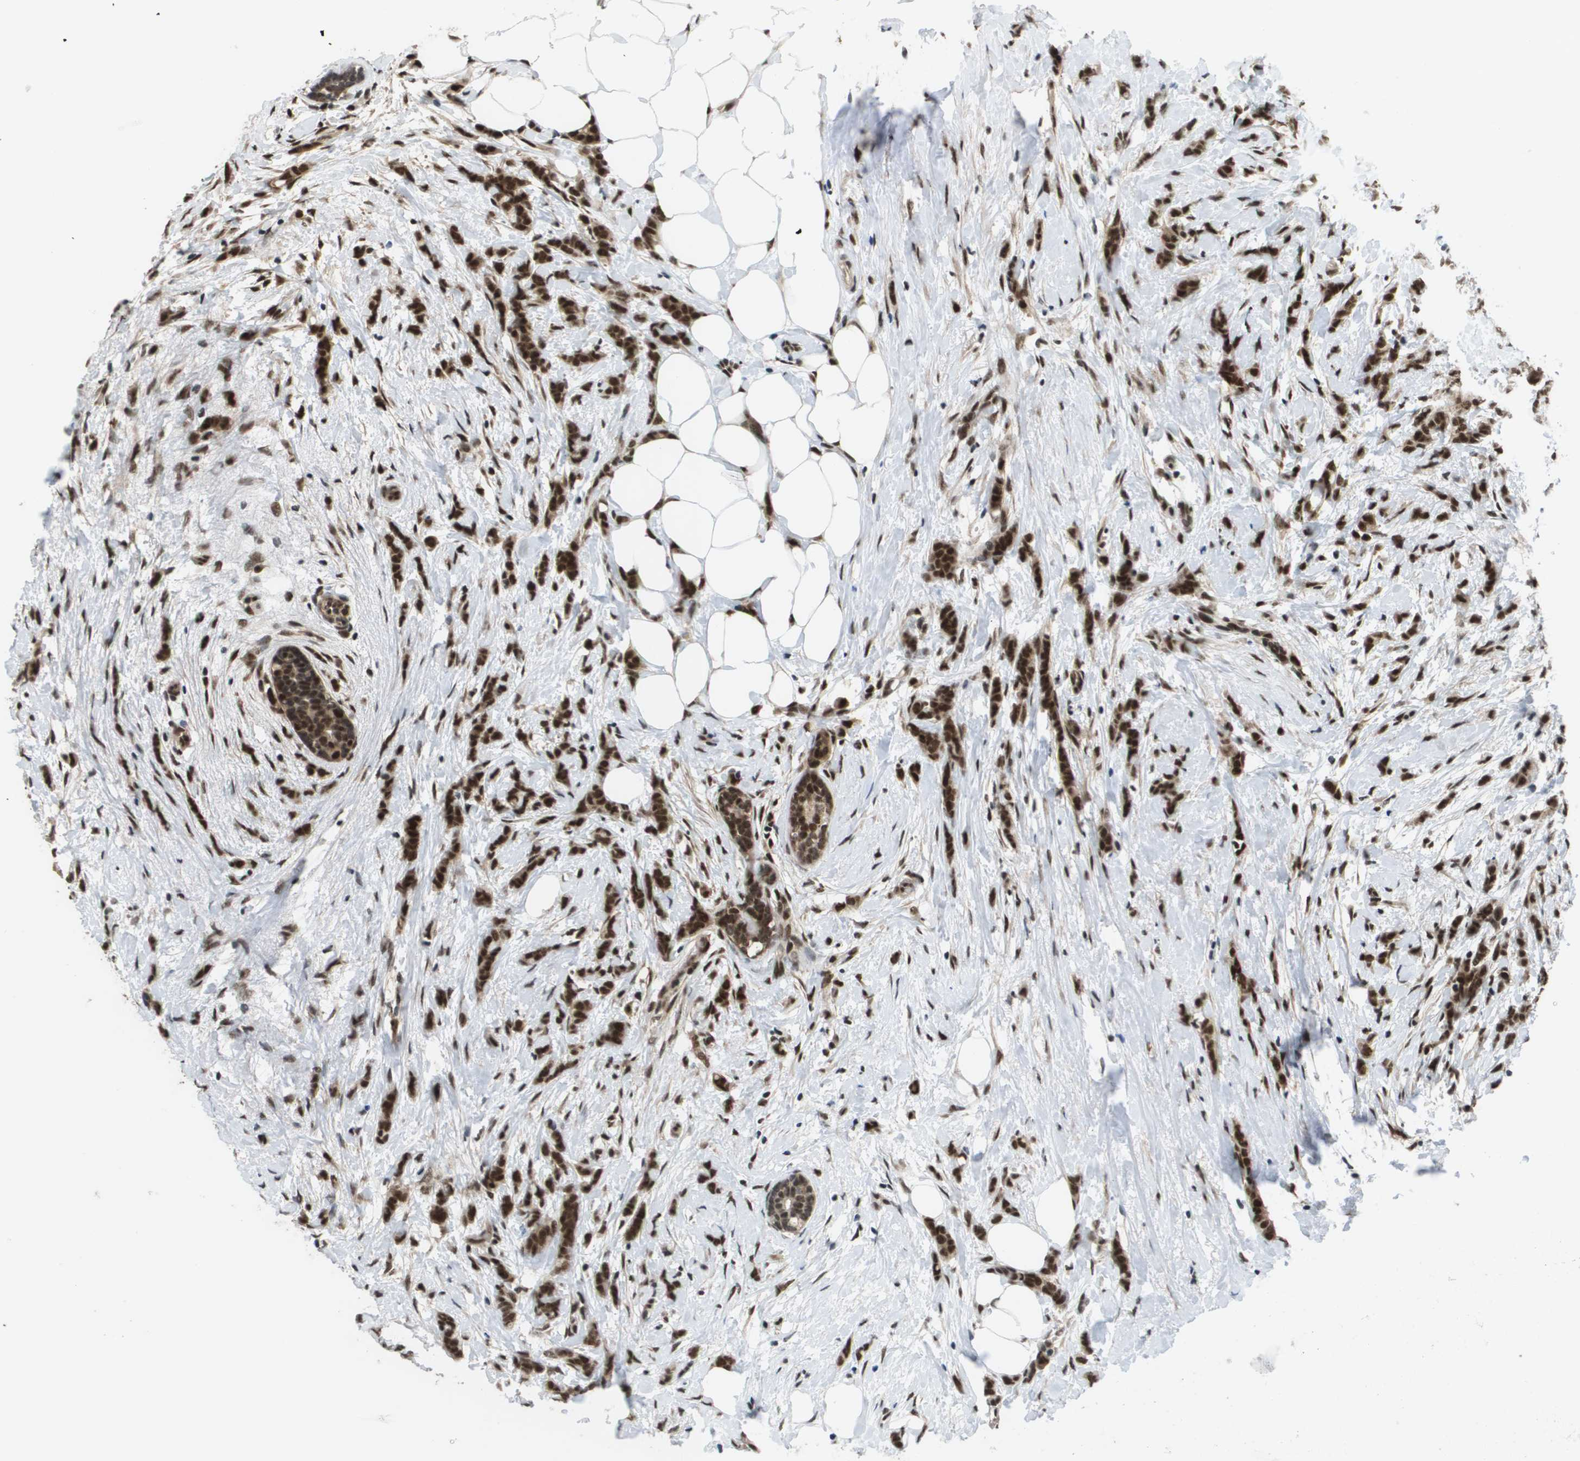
{"staining": {"intensity": "strong", "quantity": ">75%", "location": "cytoplasmic/membranous,nuclear"}, "tissue": "breast cancer", "cell_type": "Tumor cells", "image_type": "cancer", "snomed": [{"axis": "morphology", "description": "Lobular carcinoma, in situ"}, {"axis": "morphology", "description": "Lobular carcinoma"}, {"axis": "topography", "description": "Breast"}], "caption": "Tumor cells reveal high levels of strong cytoplasmic/membranous and nuclear expression in approximately >75% of cells in human lobular carcinoma in situ (breast). (brown staining indicates protein expression, while blue staining denotes nuclei).", "gene": "PRCC", "patient": {"sex": "female", "age": 41}}